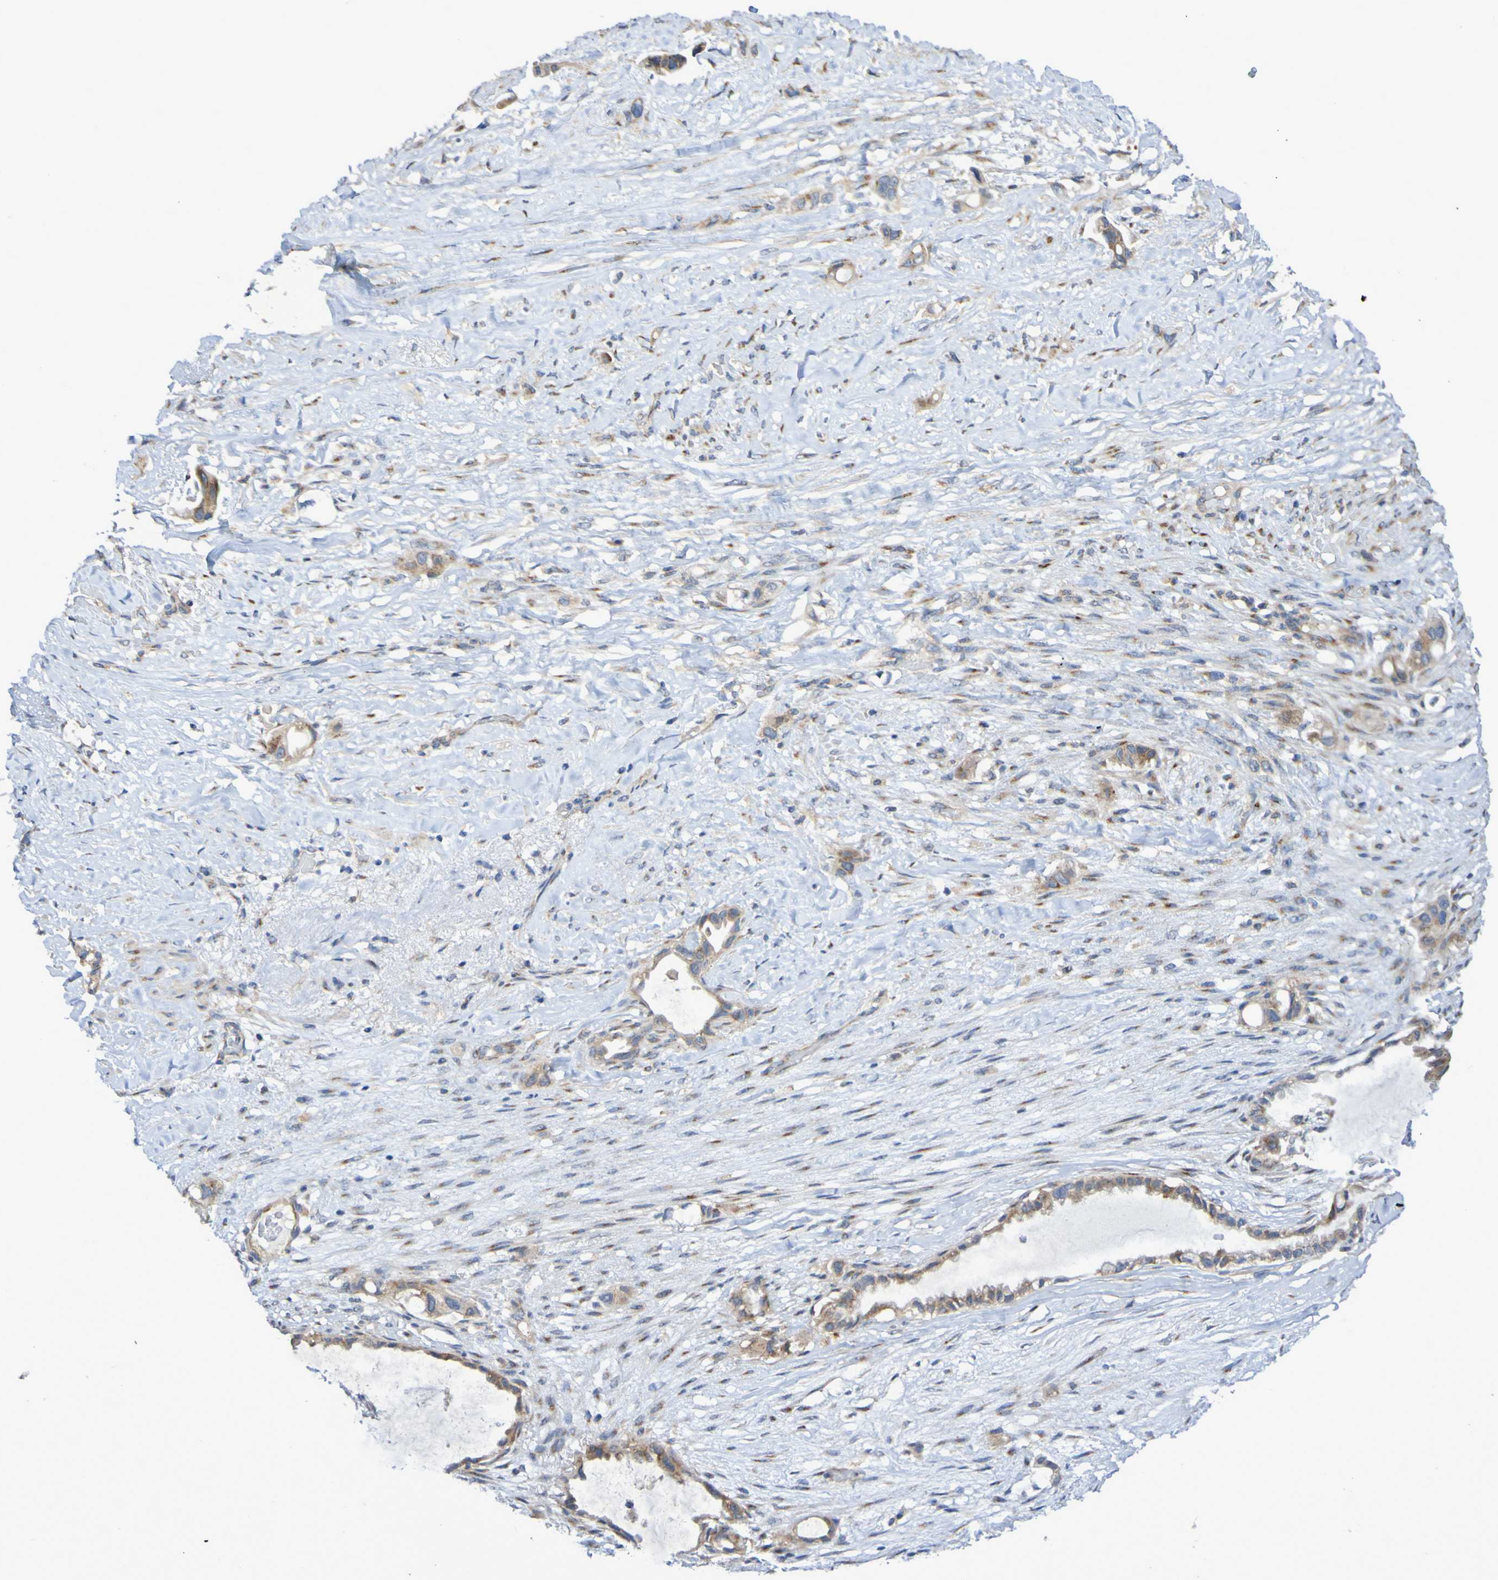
{"staining": {"intensity": "moderate", "quantity": ">75%", "location": "cytoplasmic/membranous"}, "tissue": "liver cancer", "cell_type": "Tumor cells", "image_type": "cancer", "snomed": [{"axis": "morphology", "description": "Cholangiocarcinoma"}, {"axis": "topography", "description": "Liver"}], "caption": "Brown immunohistochemical staining in human liver cancer displays moderate cytoplasmic/membranous staining in approximately >75% of tumor cells.", "gene": "LMBRD2", "patient": {"sex": "female", "age": 65}}